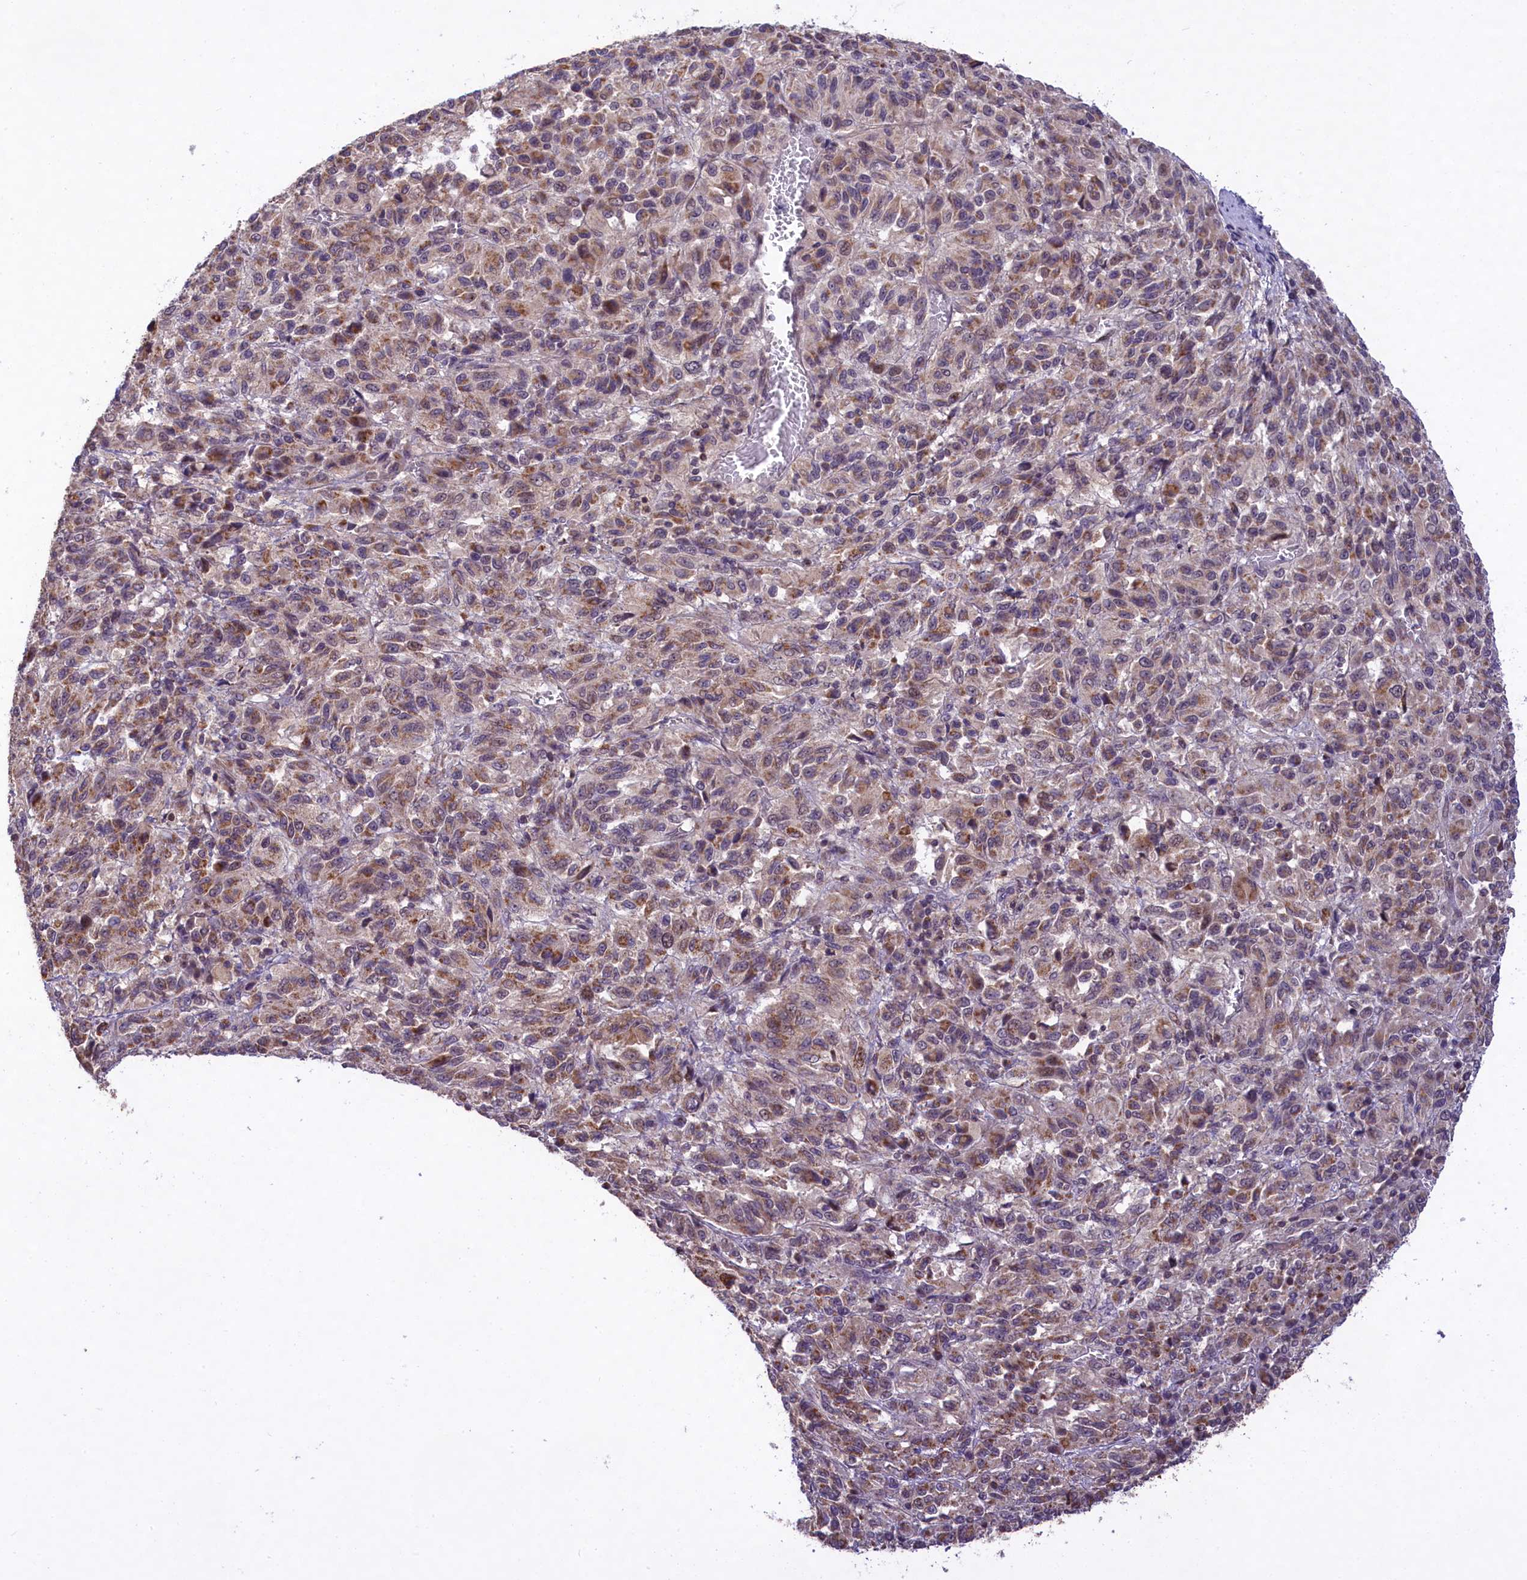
{"staining": {"intensity": "moderate", "quantity": "<25%", "location": "cytoplasmic/membranous"}, "tissue": "melanoma", "cell_type": "Tumor cells", "image_type": "cancer", "snomed": [{"axis": "morphology", "description": "Malignant melanoma, Metastatic site"}, {"axis": "topography", "description": "Lung"}], "caption": "An image showing moderate cytoplasmic/membranous staining in approximately <25% of tumor cells in malignant melanoma (metastatic site), as visualized by brown immunohistochemical staining.", "gene": "CARD8", "patient": {"sex": "male", "age": 64}}